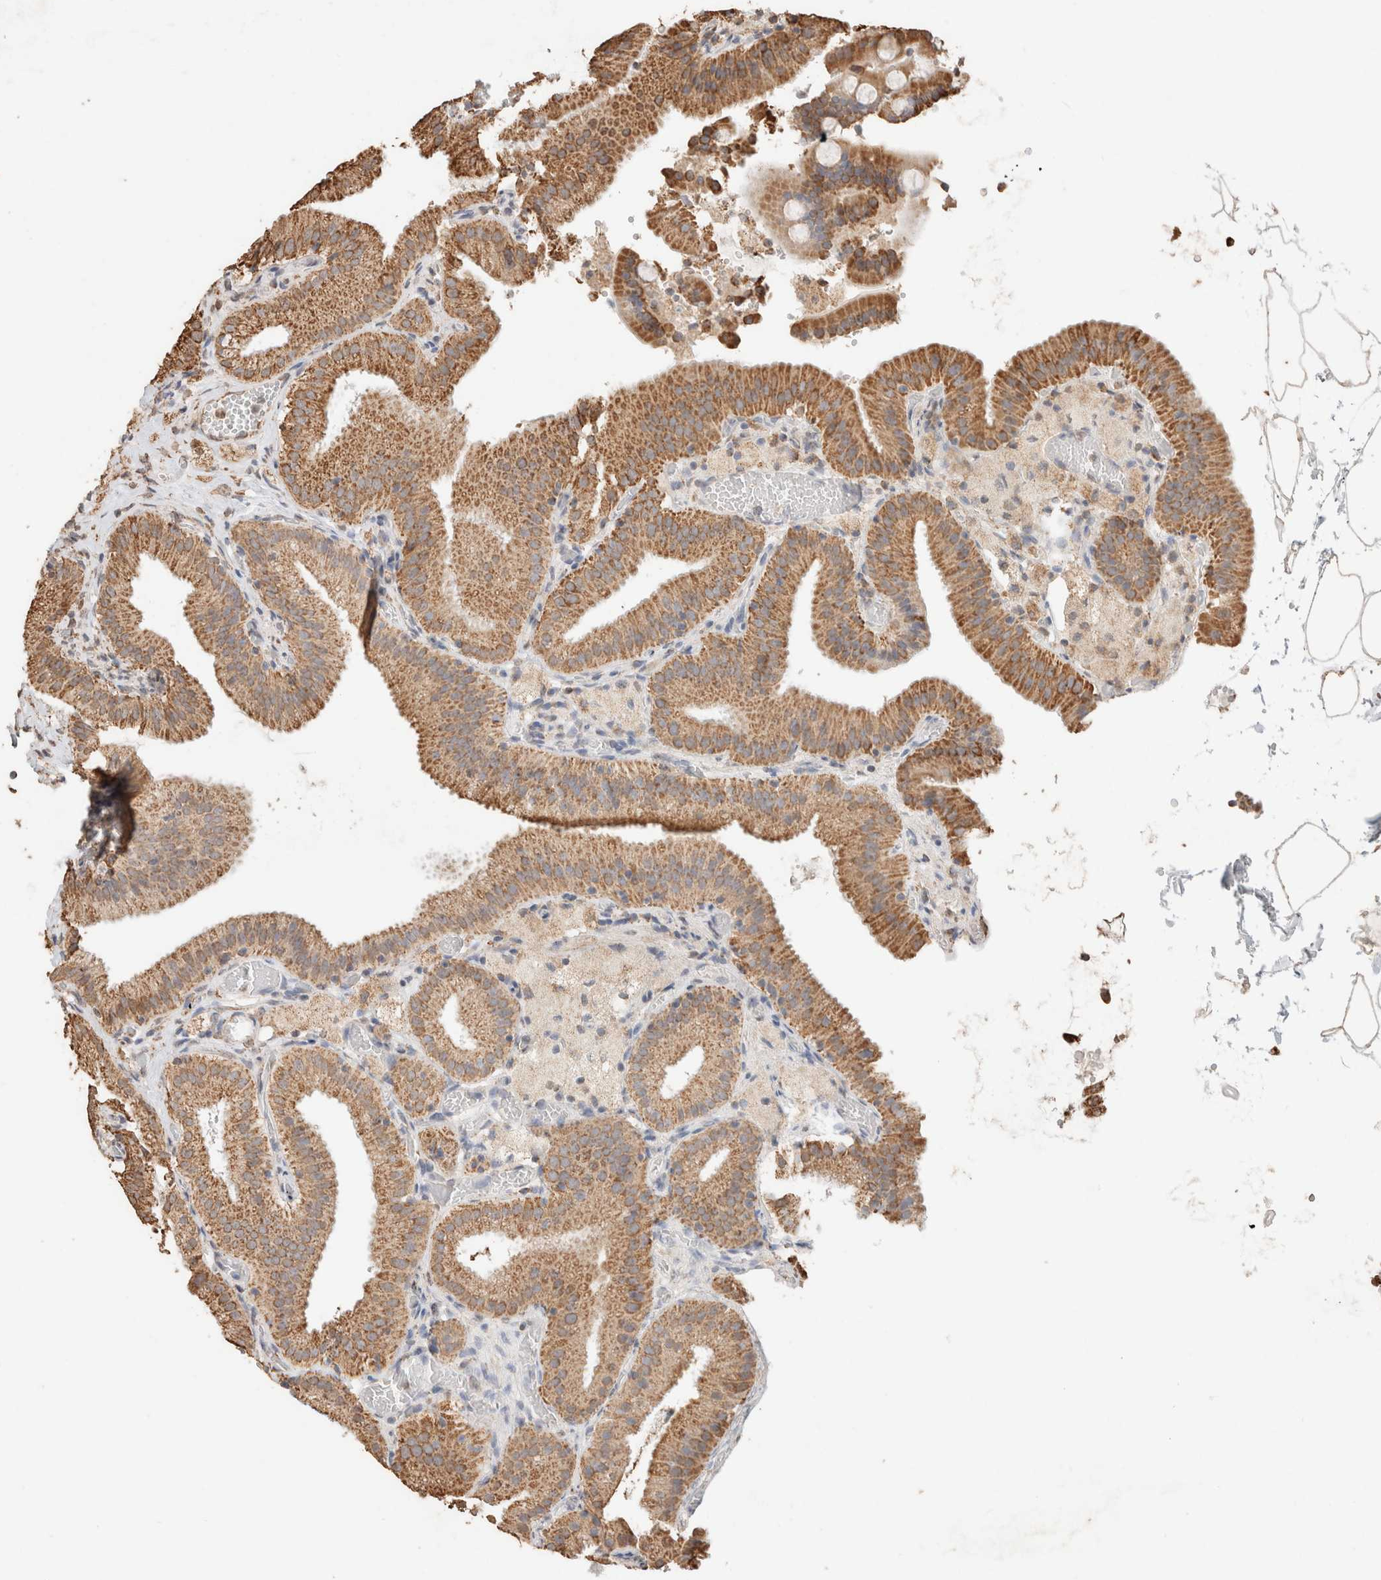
{"staining": {"intensity": "moderate", "quantity": ">75%", "location": "cytoplasmic/membranous"}, "tissue": "gallbladder", "cell_type": "Glandular cells", "image_type": "normal", "snomed": [{"axis": "morphology", "description": "Normal tissue, NOS"}, {"axis": "topography", "description": "Gallbladder"}], "caption": "Immunohistochemical staining of unremarkable gallbladder reveals moderate cytoplasmic/membranous protein positivity in approximately >75% of glandular cells.", "gene": "SDC2", "patient": {"sex": "male", "age": 54}}